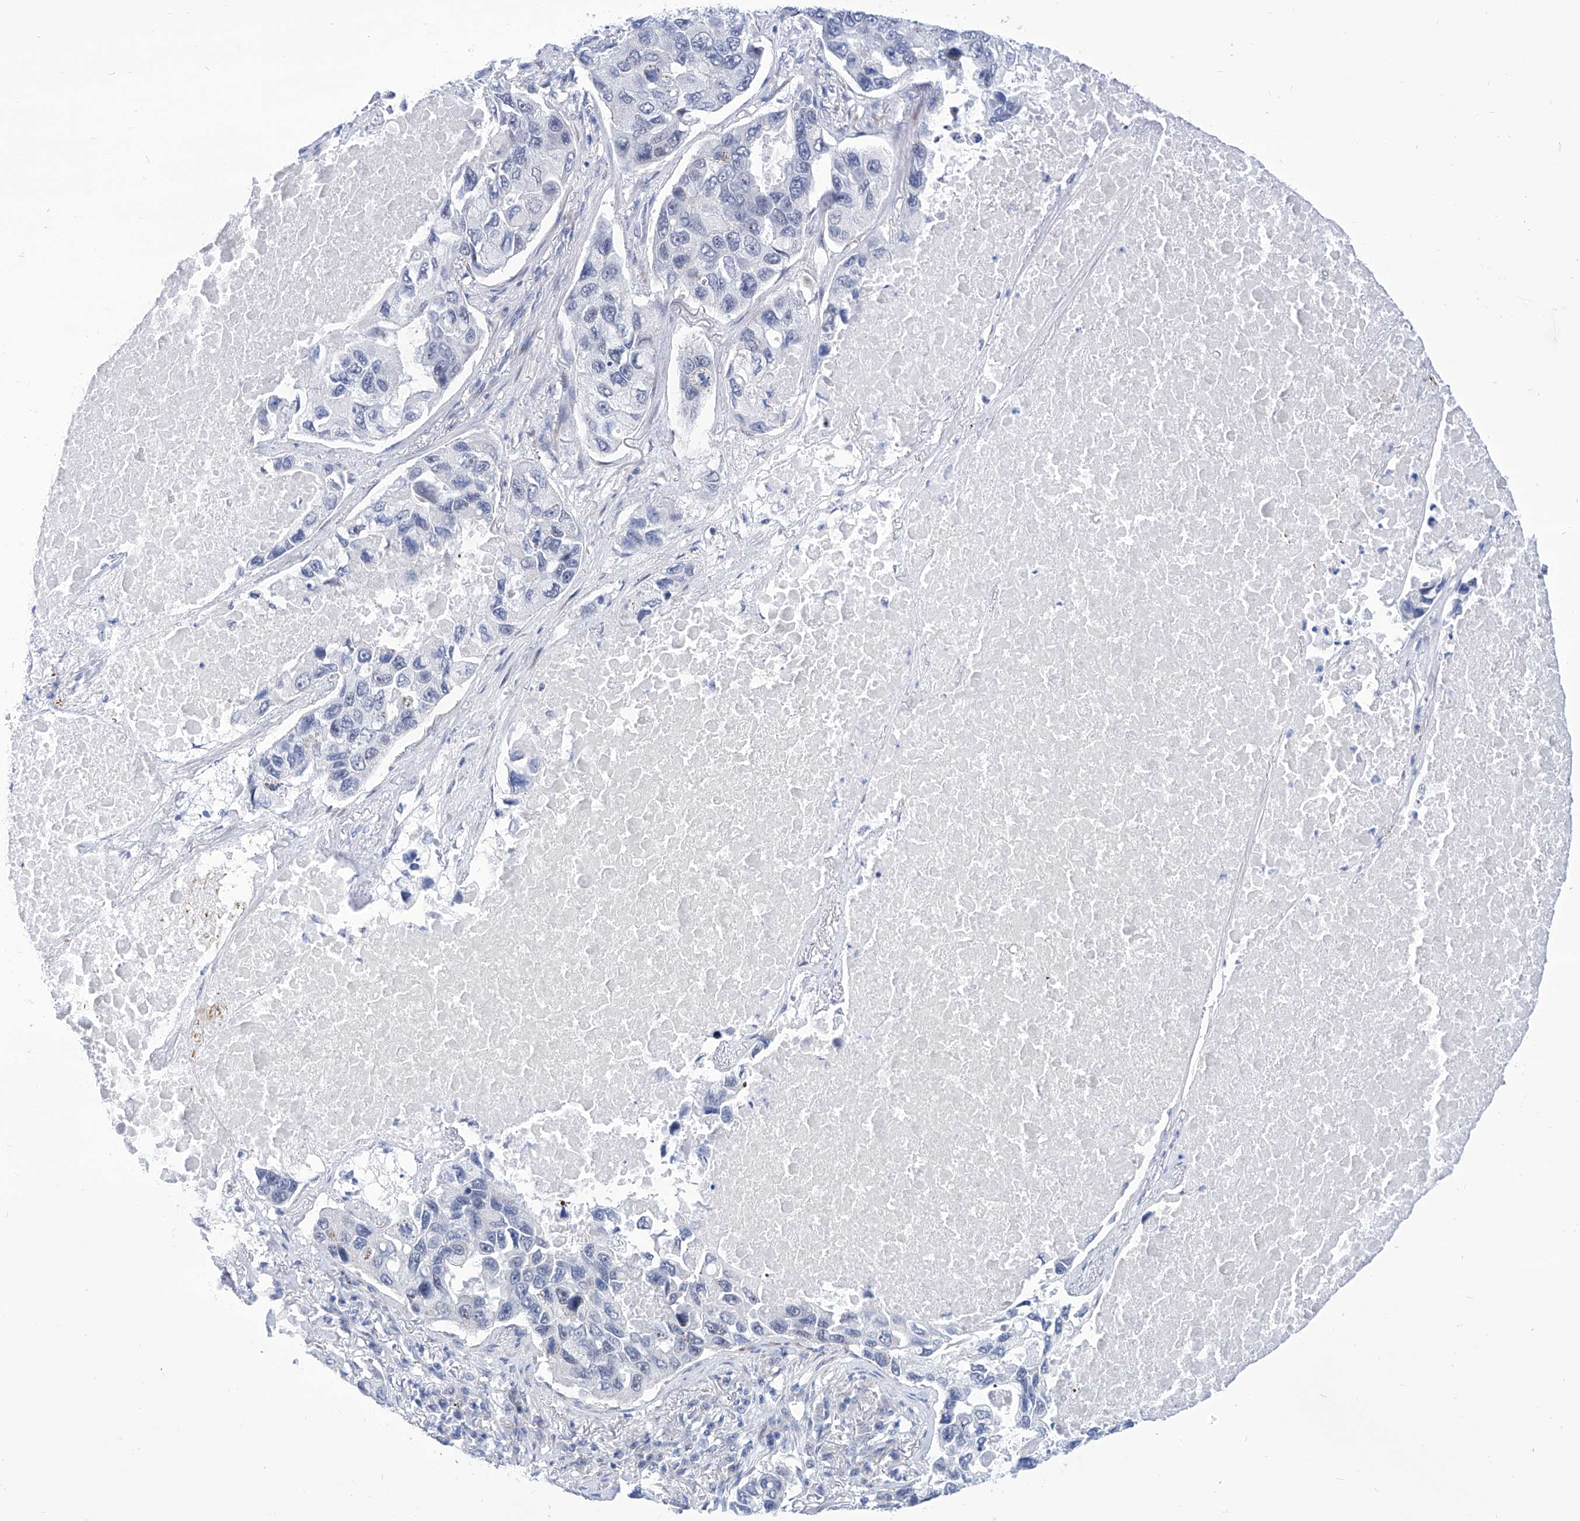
{"staining": {"intensity": "negative", "quantity": "none", "location": "none"}, "tissue": "lung cancer", "cell_type": "Tumor cells", "image_type": "cancer", "snomed": [{"axis": "morphology", "description": "Adenocarcinoma, NOS"}, {"axis": "topography", "description": "Lung"}], "caption": "IHC of lung adenocarcinoma demonstrates no positivity in tumor cells. (DAB immunohistochemistry (IHC) visualized using brightfield microscopy, high magnification).", "gene": "SART1", "patient": {"sex": "male", "age": 64}}